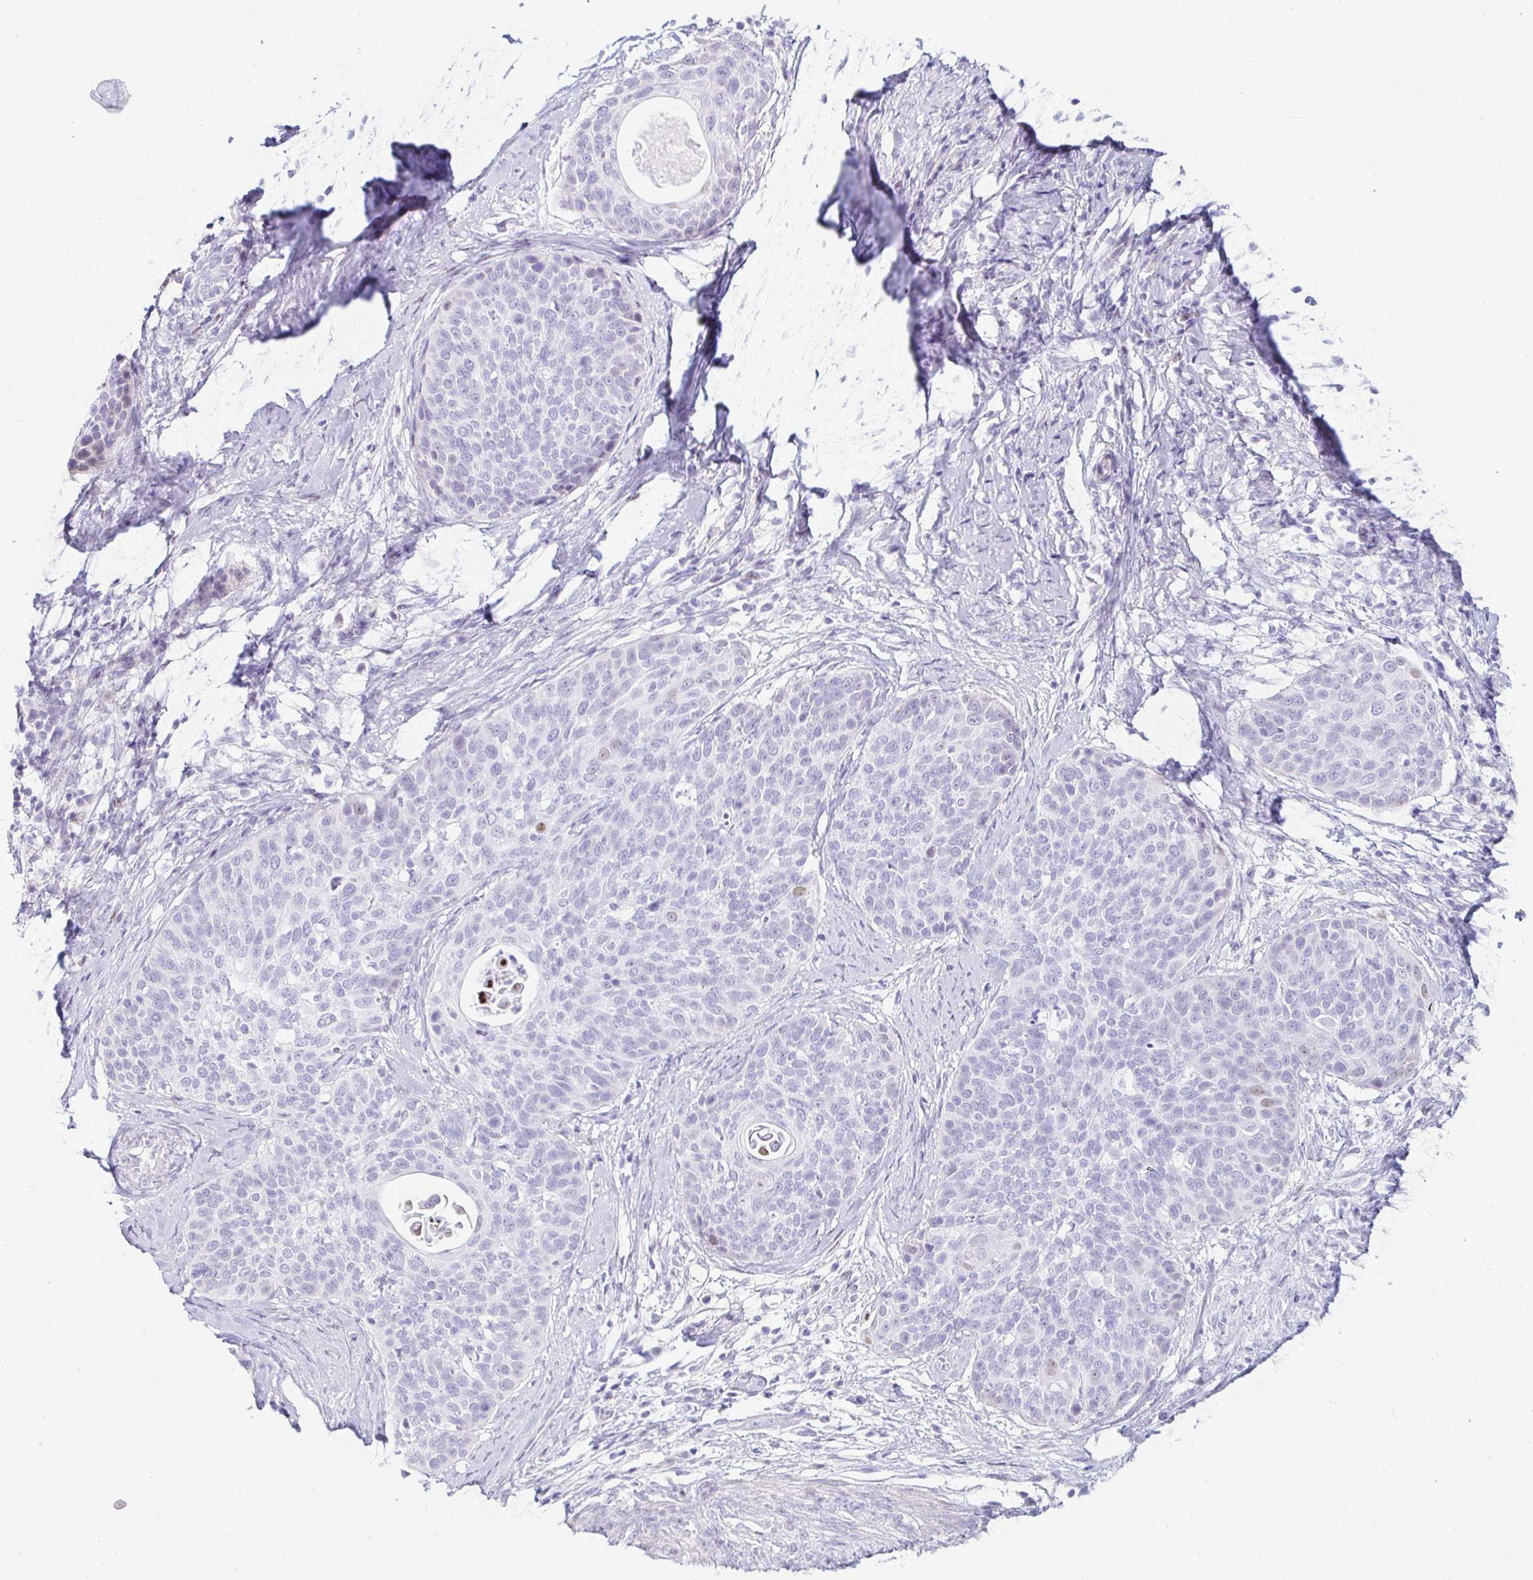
{"staining": {"intensity": "negative", "quantity": "none", "location": "none"}, "tissue": "cervical cancer", "cell_type": "Tumor cells", "image_type": "cancer", "snomed": [{"axis": "morphology", "description": "Squamous cell carcinoma, NOS"}, {"axis": "topography", "description": "Cervix"}], "caption": "The micrograph reveals no significant staining in tumor cells of squamous cell carcinoma (cervical). (DAB IHC, high magnification).", "gene": "CAPSL", "patient": {"sex": "female", "age": 69}}